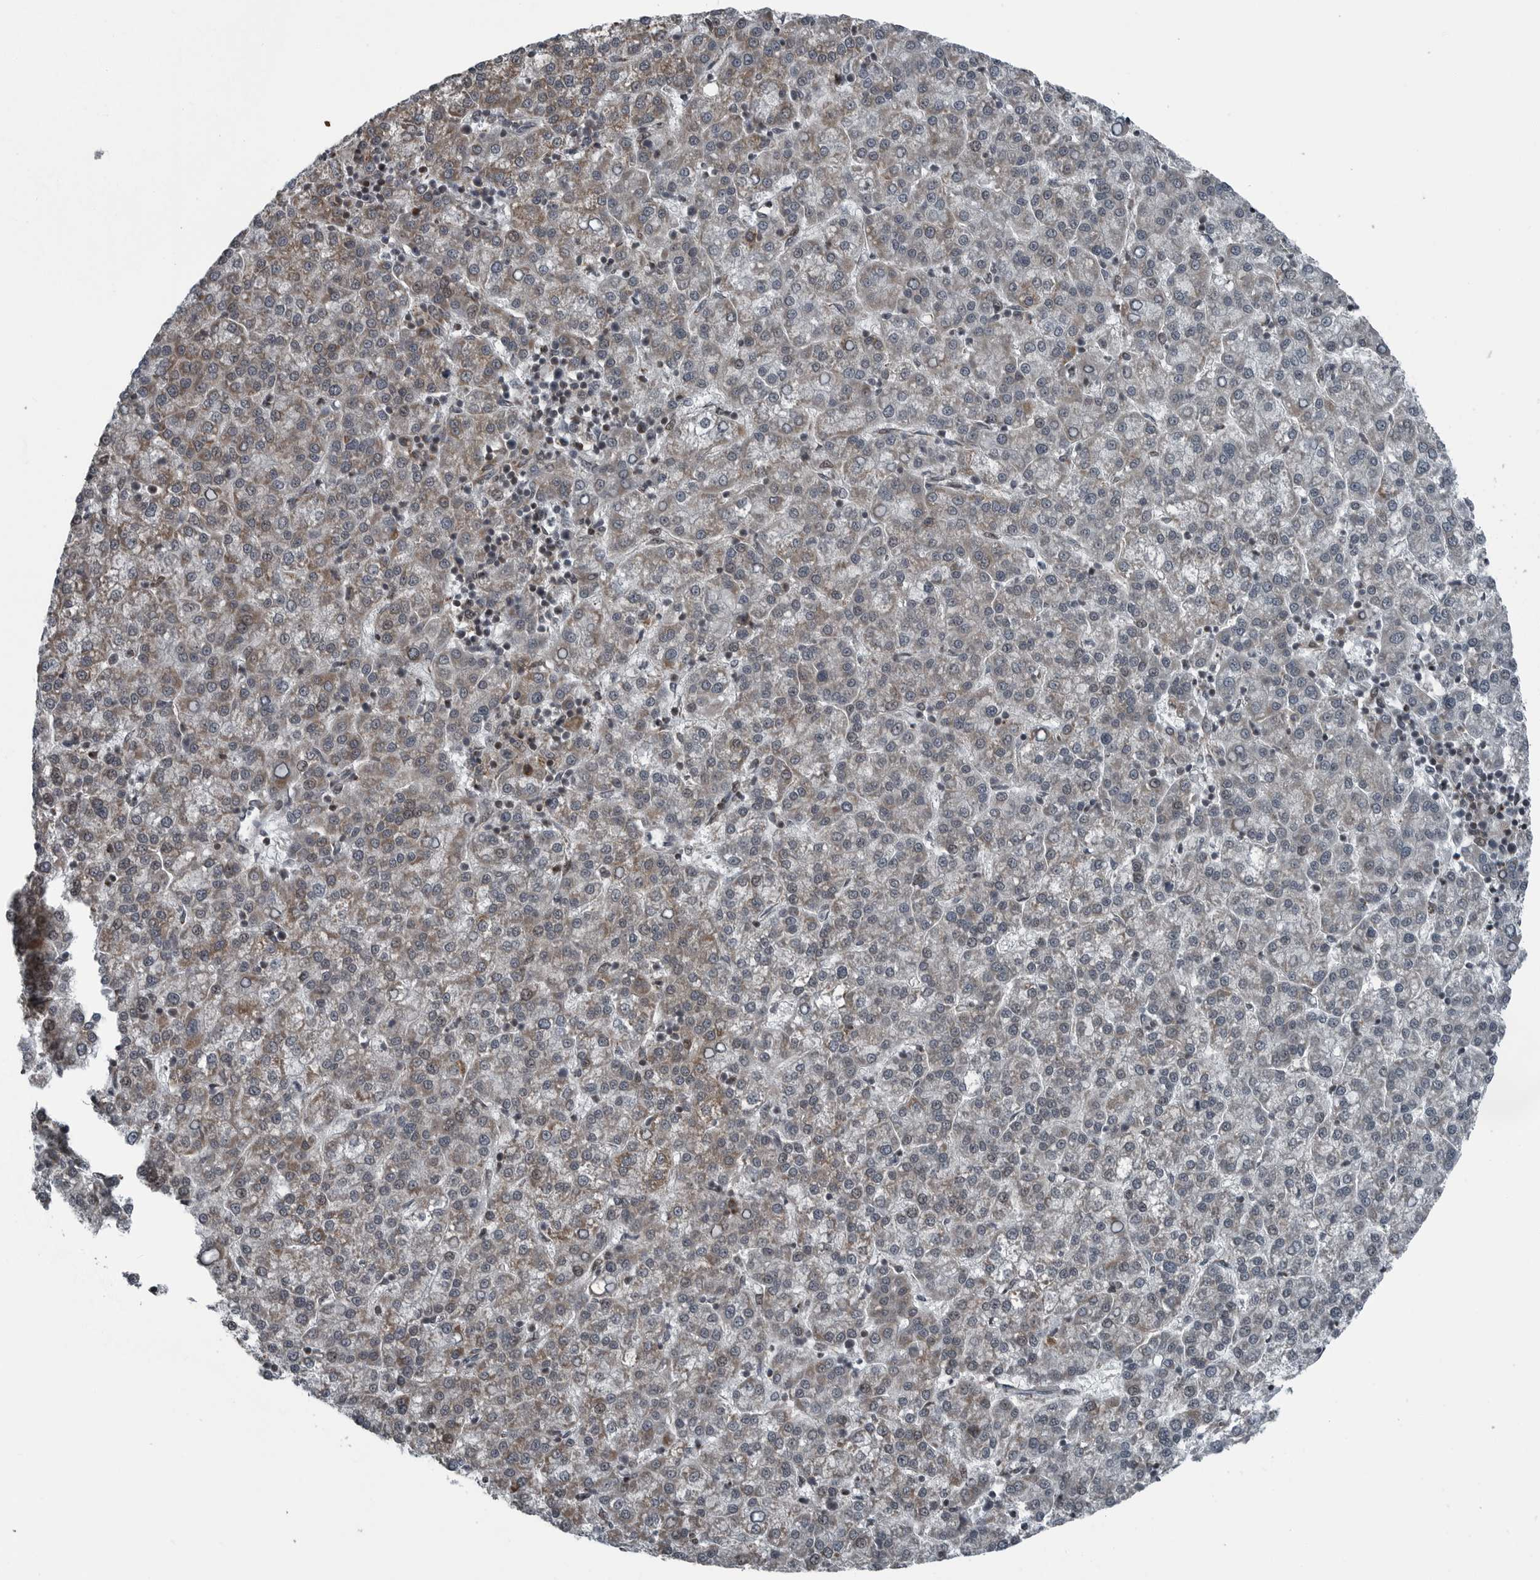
{"staining": {"intensity": "weak", "quantity": "25%-75%", "location": "cytoplasmic/membranous"}, "tissue": "liver cancer", "cell_type": "Tumor cells", "image_type": "cancer", "snomed": [{"axis": "morphology", "description": "Carcinoma, Hepatocellular, NOS"}, {"axis": "topography", "description": "Liver"}], "caption": "Human hepatocellular carcinoma (liver) stained with a protein marker reveals weak staining in tumor cells.", "gene": "GAK", "patient": {"sex": "female", "age": 58}}